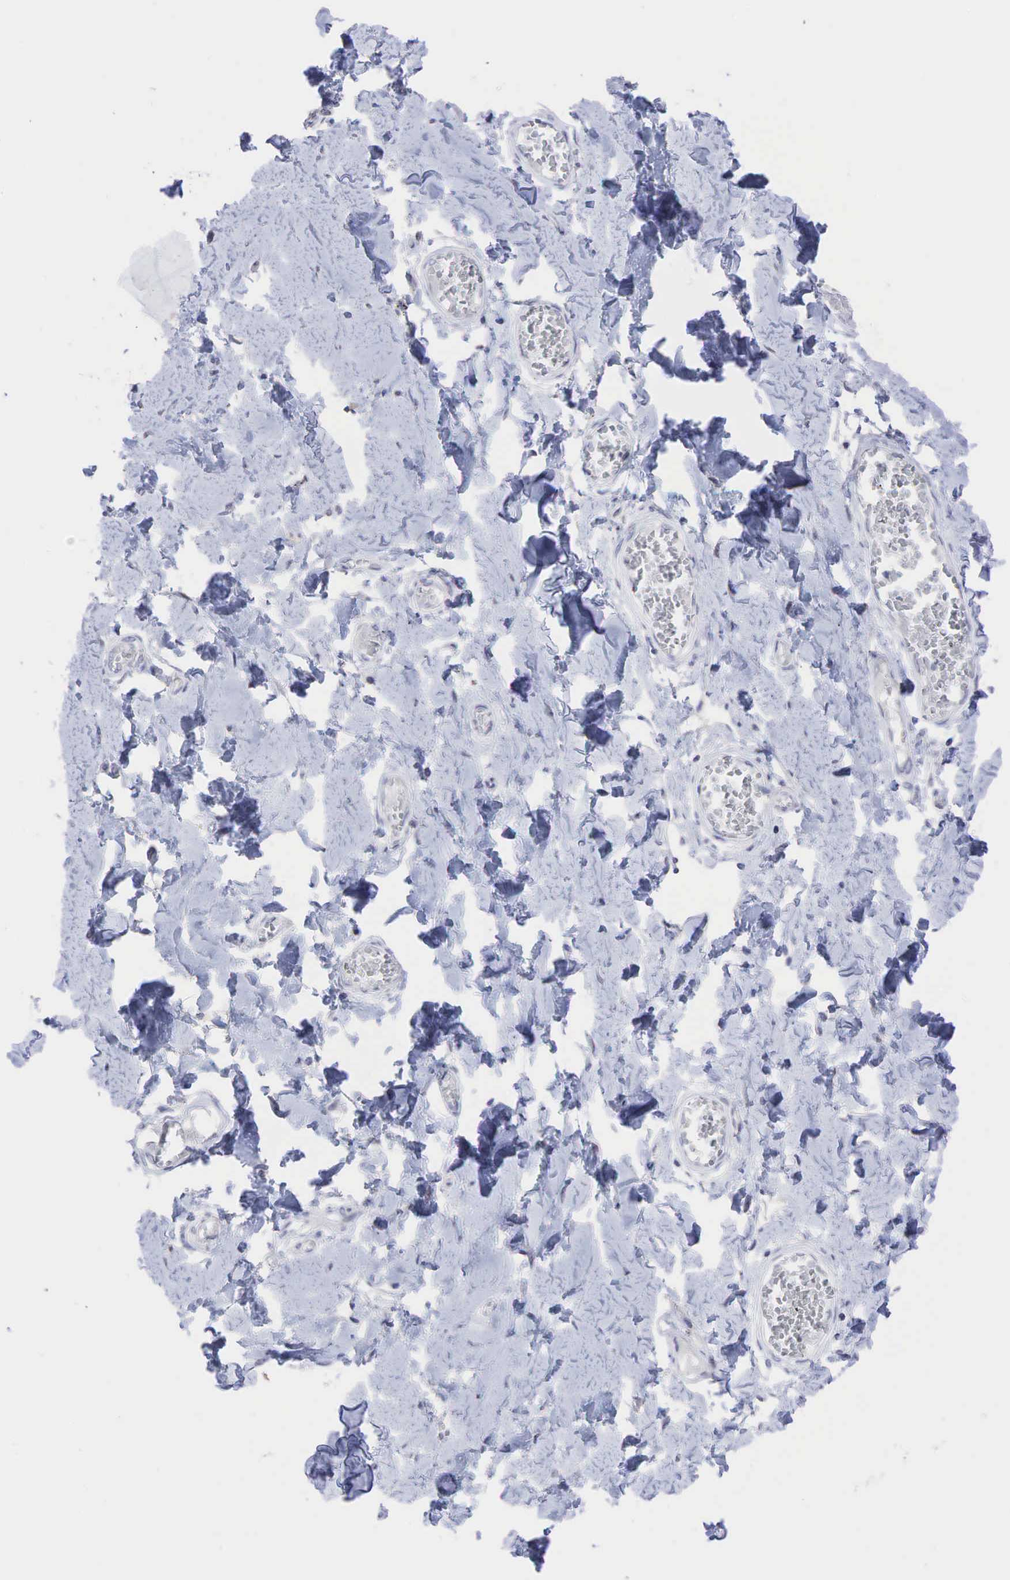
{"staining": {"intensity": "negative", "quantity": "none", "location": "none"}, "tissue": "adipose tissue", "cell_type": "Adipocytes", "image_type": "normal", "snomed": [{"axis": "morphology", "description": "Normal tissue, NOS"}, {"axis": "morphology", "description": "Sarcoma, NOS"}, {"axis": "topography", "description": "Skin"}, {"axis": "topography", "description": "Soft tissue"}], "caption": "Photomicrograph shows no significant protein positivity in adipocytes of benign adipose tissue. (DAB IHC, high magnification).", "gene": "AR", "patient": {"sex": "female", "age": 51}}